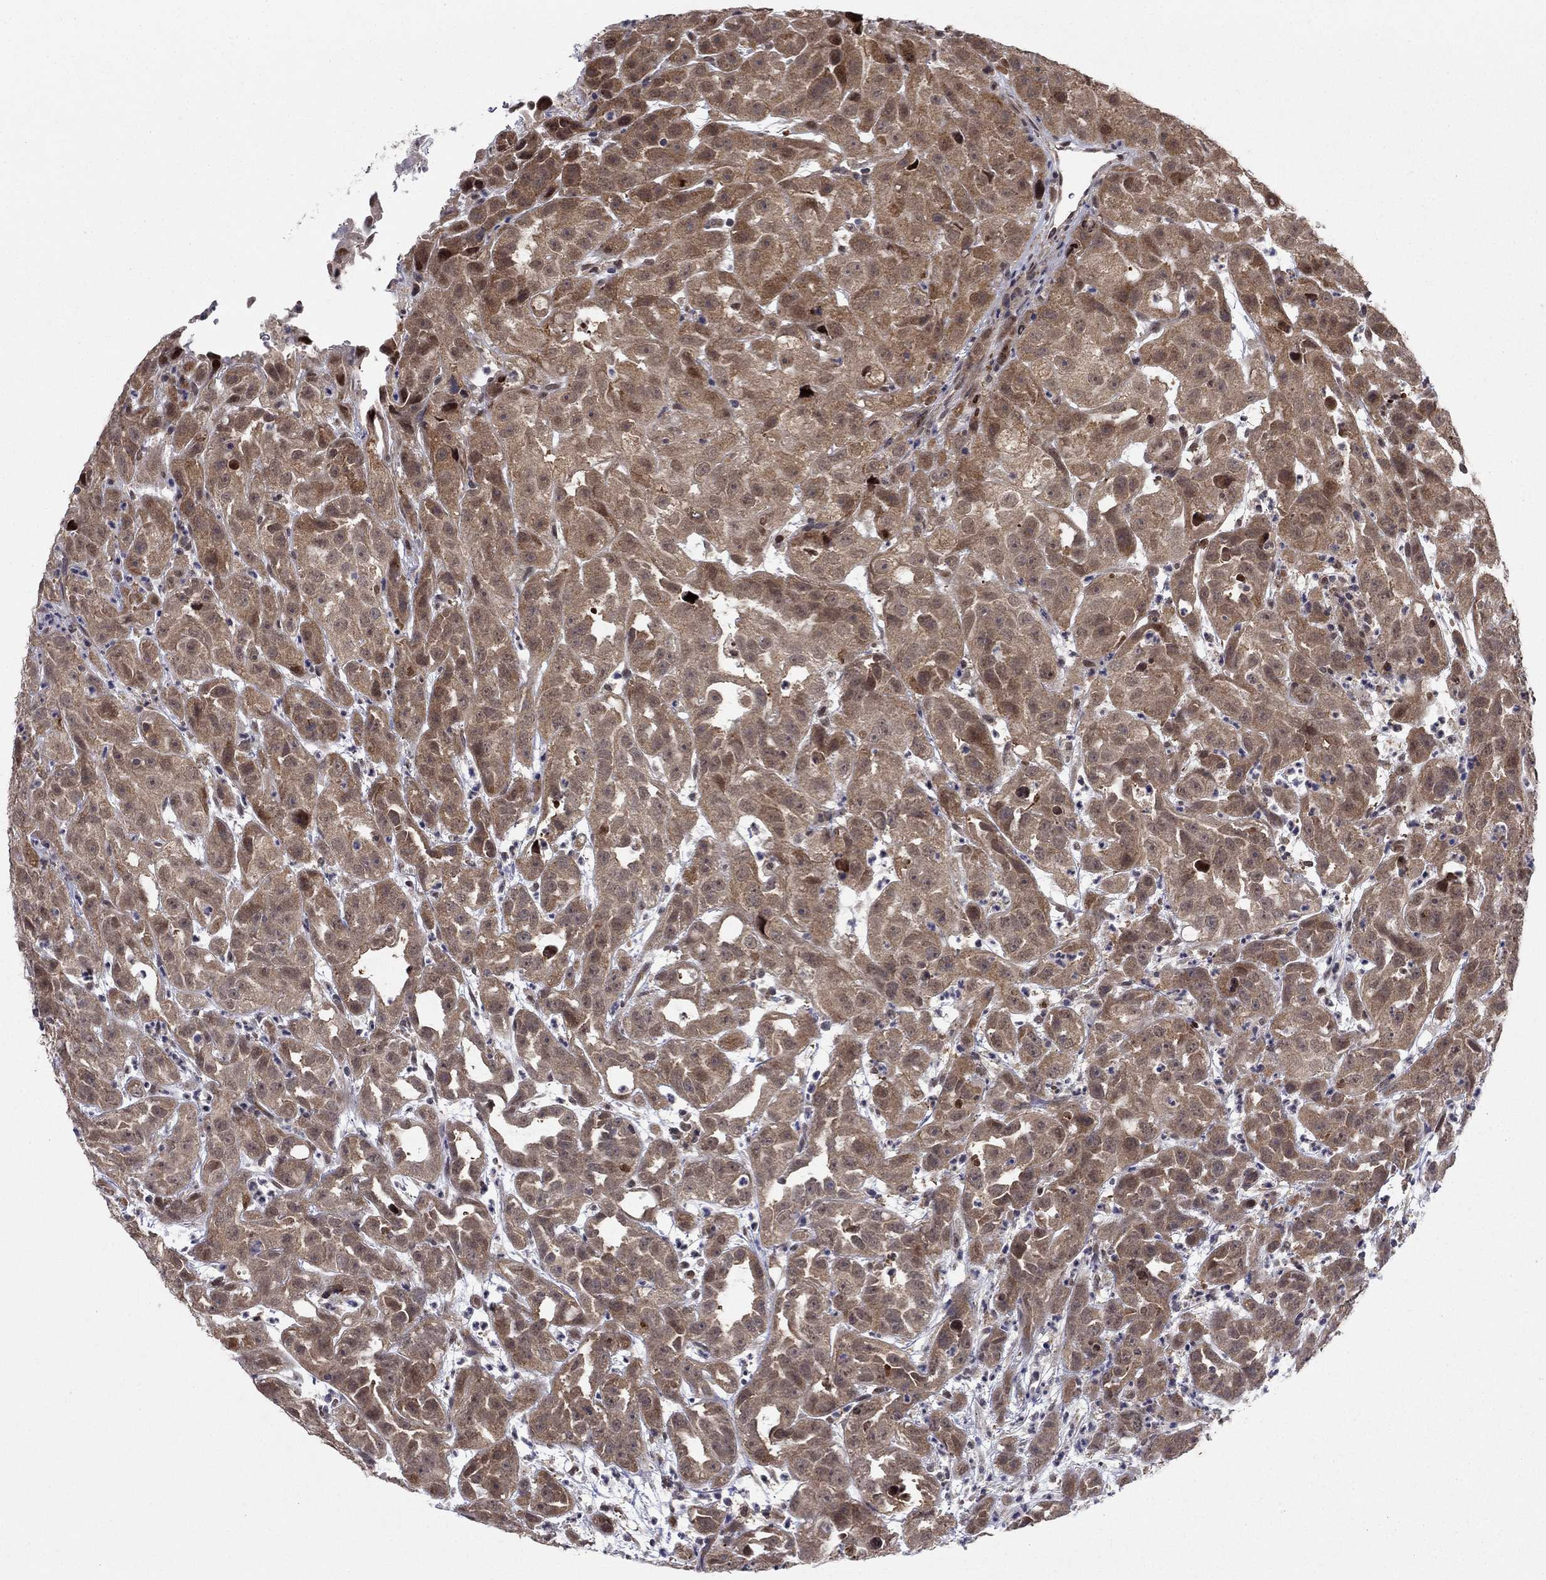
{"staining": {"intensity": "moderate", "quantity": ">75%", "location": "cytoplasmic/membranous"}, "tissue": "urothelial cancer", "cell_type": "Tumor cells", "image_type": "cancer", "snomed": [{"axis": "morphology", "description": "Urothelial carcinoma, High grade"}, {"axis": "topography", "description": "Urinary bladder"}], "caption": "The histopathology image displays staining of high-grade urothelial carcinoma, revealing moderate cytoplasmic/membranous protein expression (brown color) within tumor cells.", "gene": "PSMC1", "patient": {"sex": "female", "age": 41}}